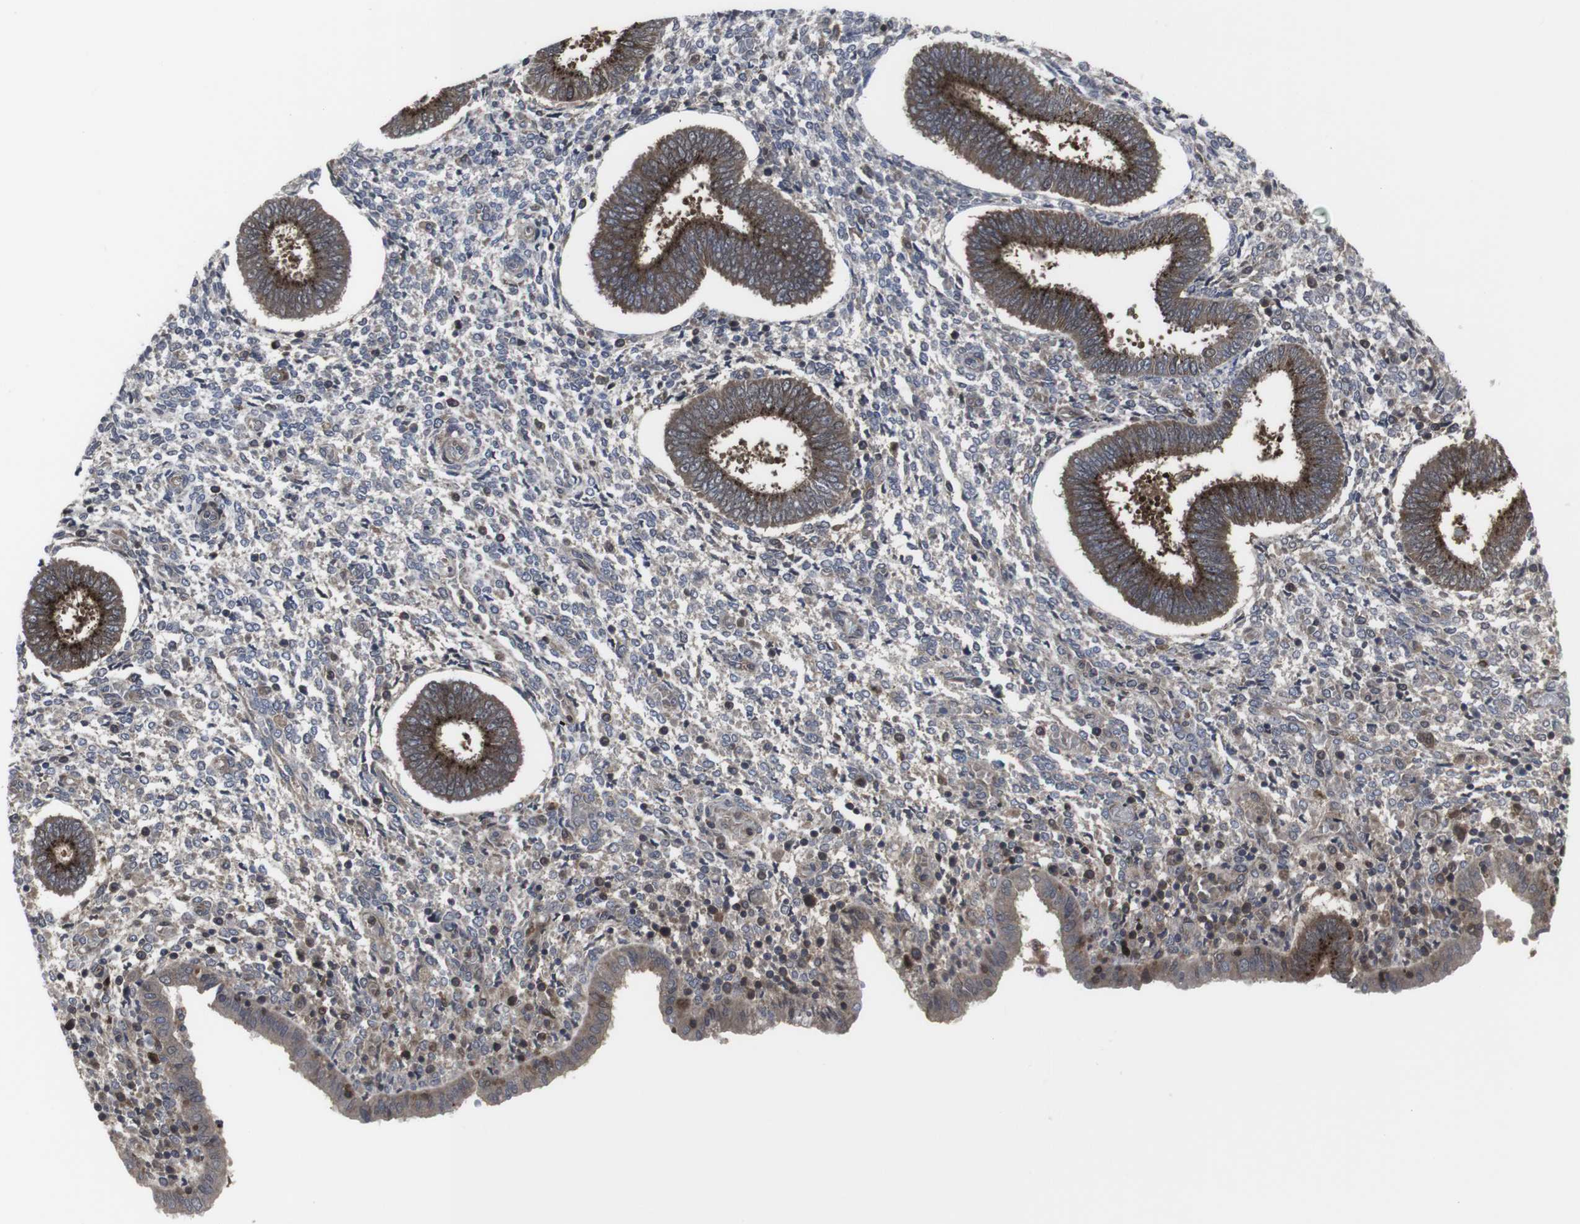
{"staining": {"intensity": "weak", "quantity": "<25%", "location": "cytoplasmic/membranous"}, "tissue": "endometrium", "cell_type": "Cells in endometrial stroma", "image_type": "normal", "snomed": [{"axis": "morphology", "description": "Normal tissue, NOS"}, {"axis": "topography", "description": "Endometrium"}], "caption": "Photomicrograph shows no protein expression in cells in endometrial stroma of benign endometrium.", "gene": "HPRT1", "patient": {"sex": "female", "age": 35}}